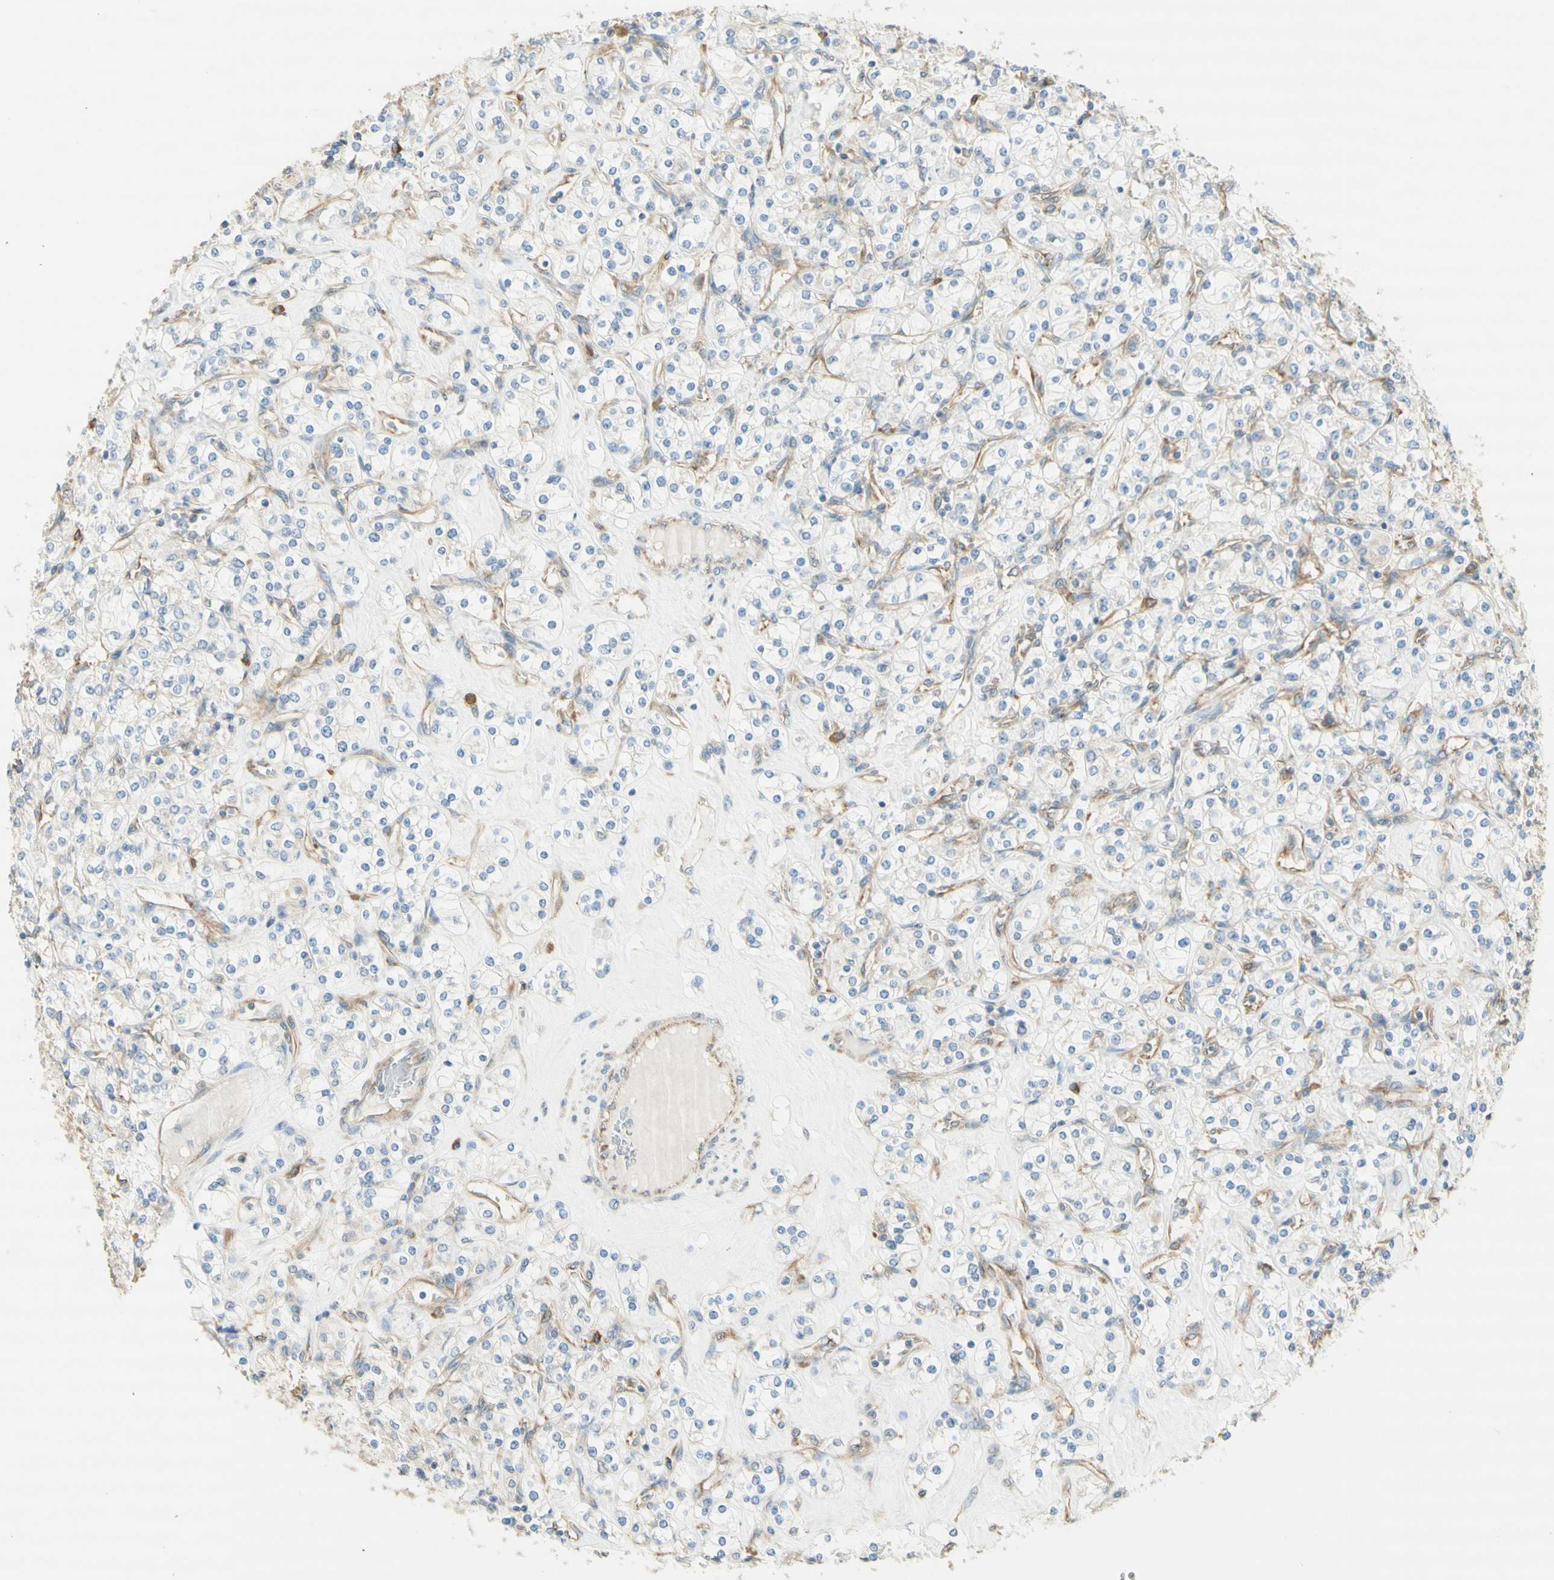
{"staining": {"intensity": "negative", "quantity": "none", "location": "none"}, "tissue": "renal cancer", "cell_type": "Tumor cells", "image_type": "cancer", "snomed": [{"axis": "morphology", "description": "Adenocarcinoma, NOS"}, {"axis": "topography", "description": "Kidney"}], "caption": "The micrograph displays no staining of tumor cells in adenocarcinoma (renal). Nuclei are stained in blue.", "gene": "DYNC1H1", "patient": {"sex": "male", "age": 77}}